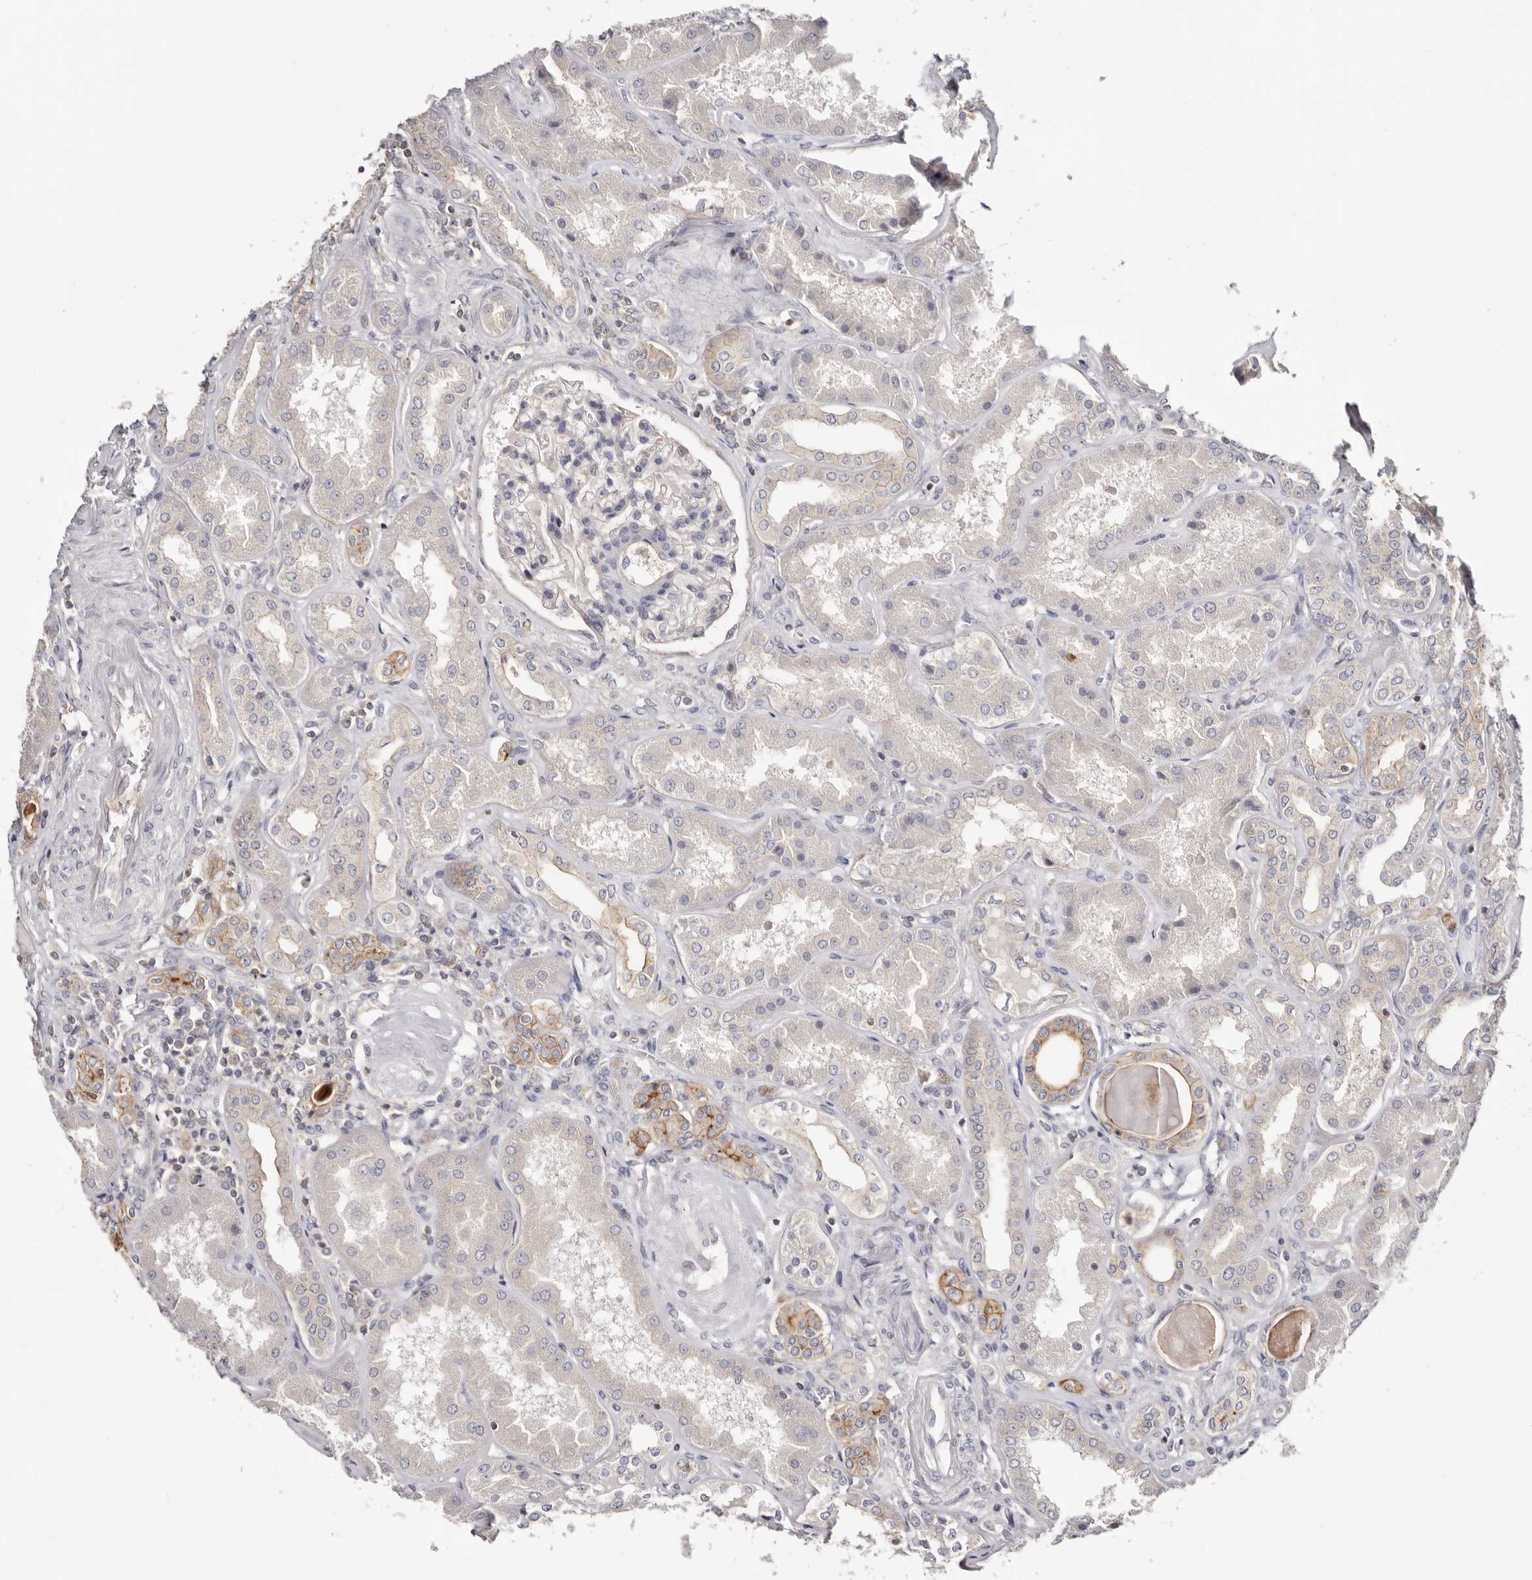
{"staining": {"intensity": "negative", "quantity": "none", "location": "none"}, "tissue": "kidney", "cell_type": "Cells in glomeruli", "image_type": "normal", "snomed": [{"axis": "morphology", "description": "Normal tissue, NOS"}, {"axis": "topography", "description": "Kidney"}], "caption": "This is an immunohistochemistry (IHC) micrograph of normal human kidney. There is no positivity in cells in glomeruli.", "gene": "S100A14", "patient": {"sex": "female", "age": 56}}